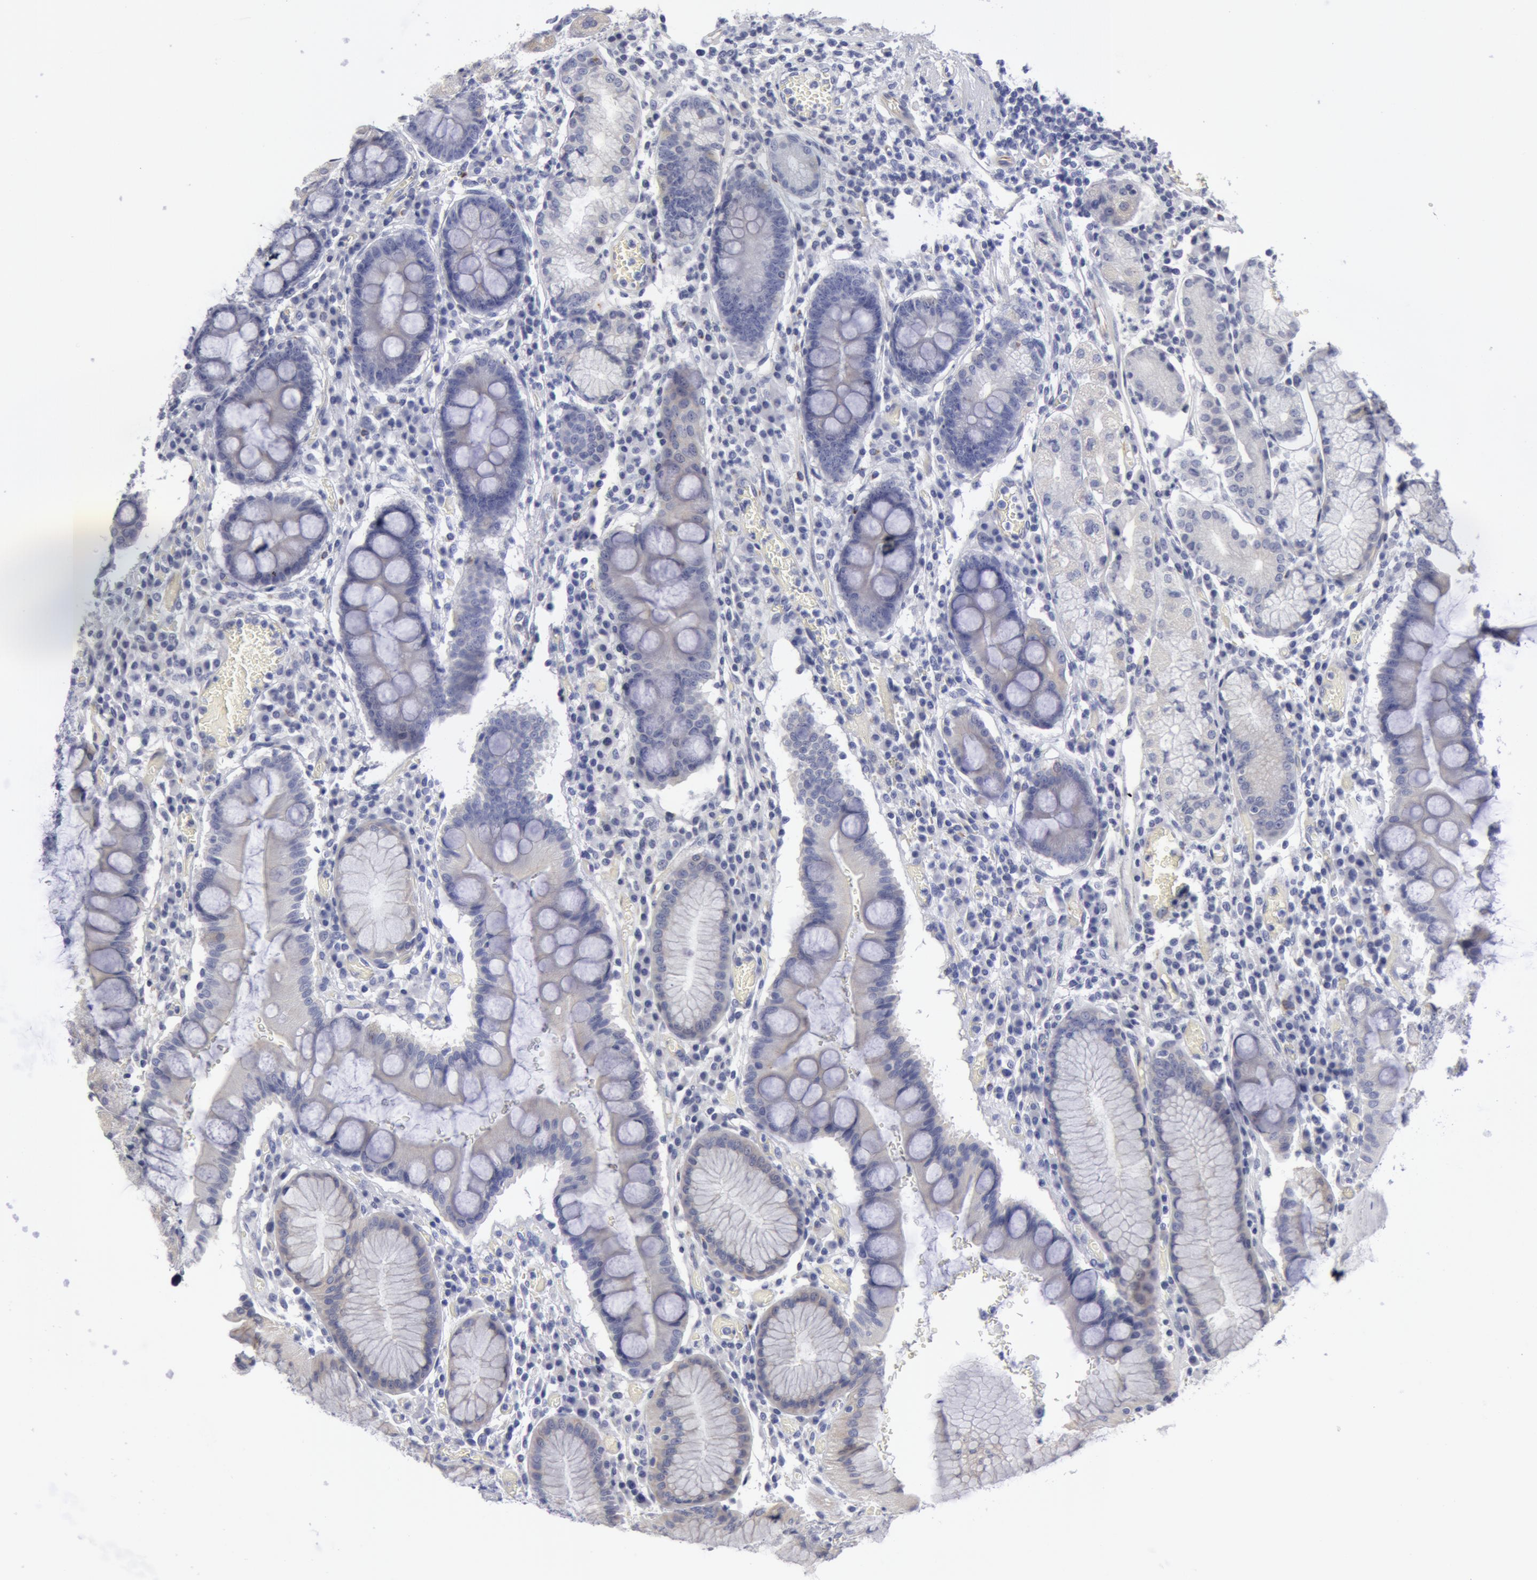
{"staining": {"intensity": "negative", "quantity": "none", "location": "none"}, "tissue": "stomach", "cell_type": "Glandular cells", "image_type": "normal", "snomed": [{"axis": "morphology", "description": "Normal tissue, NOS"}, {"axis": "topography", "description": "Stomach, lower"}], "caption": "High power microscopy photomicrograph of an immunohistochemistry image of benign stomach, revealing no significant positivity in glandular cells.", "gene": "SMC1B", "patient": {"sex": "female", "age": 73}}